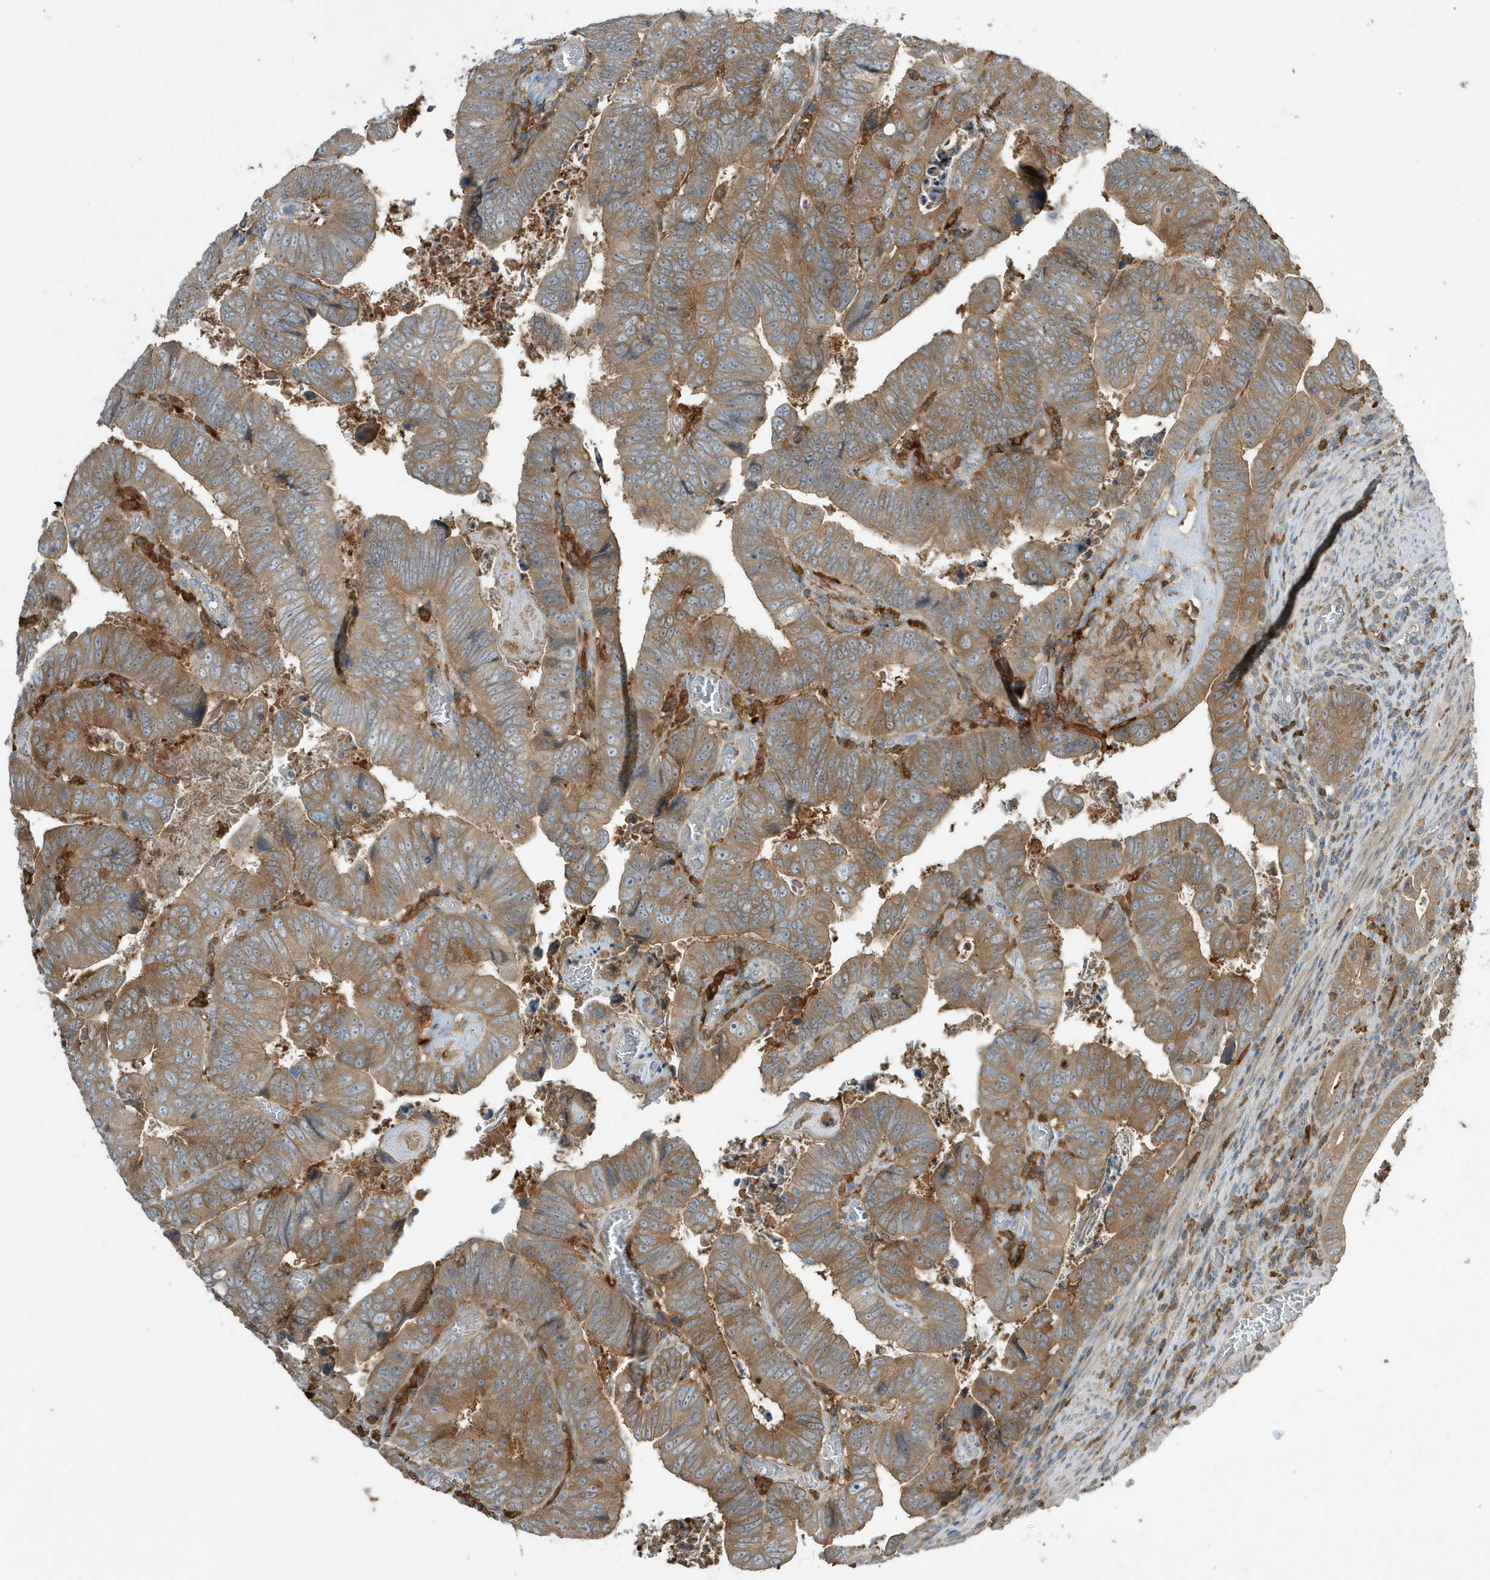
{"staining": {"intensity": "moderate", "quantity": ">75%", "location": "cytoplasmic/membranous"}, "tissue": "colorectal cancer", "cell_type": "Tumor cells", "image_type": "cancer", "snomed": [{"axis": "morphology", "description": "Normal tissue, NOS"}, {"axis": "morphology", "description": "Adenocarcinoma, NOS"}, {"axis": "topography", "description": "Rectum"}], "caption": "Protein positivity by IHC shows moderate cytoplasmic/membranous expression in about >75% of tumor cells in colorectal cancer.", "gene": "ABTB1", "patient": {"sex": "female", "age": 65}}